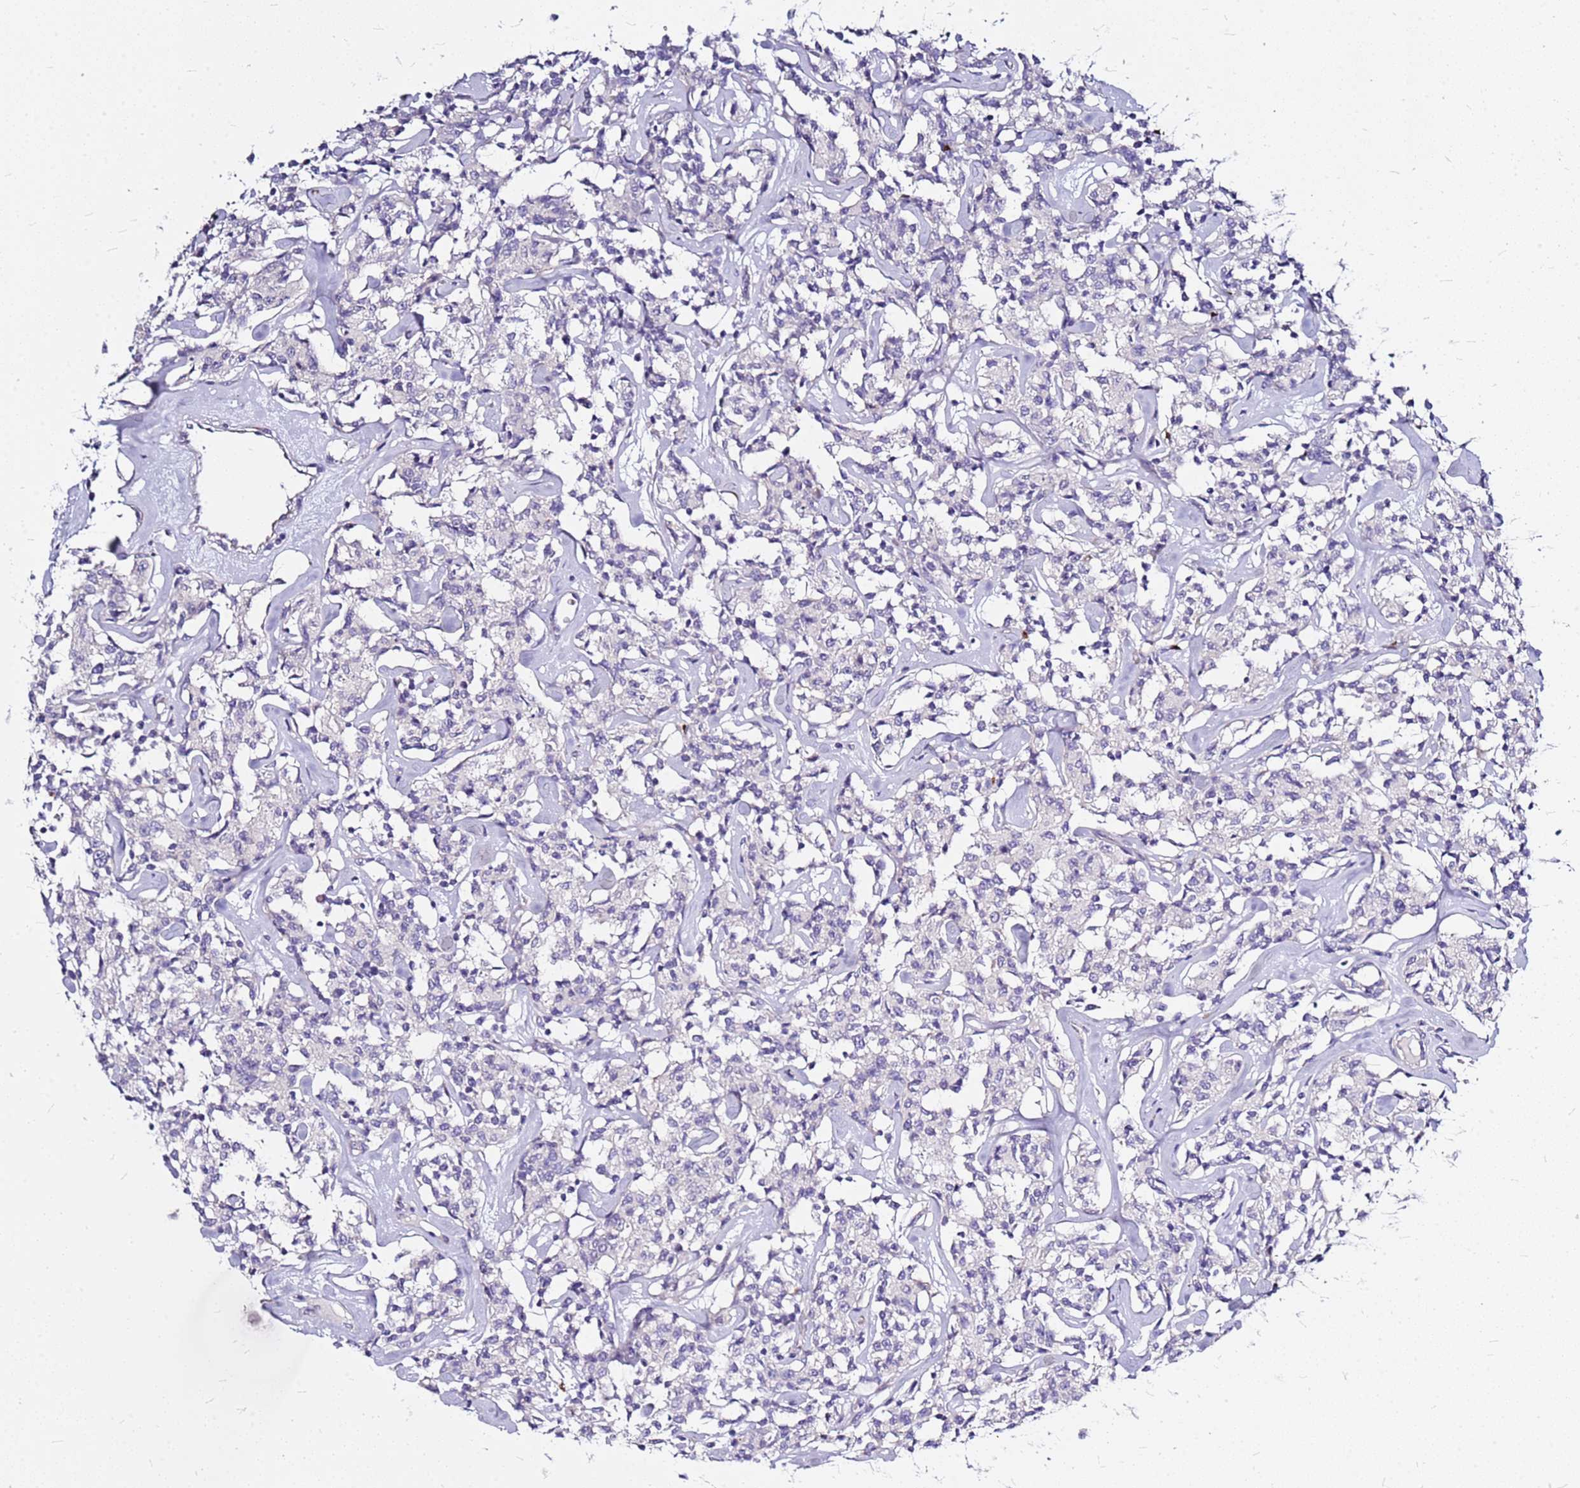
{"staining": {"intensity": "negative", "quantity": "none", "location": "none"}, "tissue": "lymphoma", "cell_type": "Tumor cells", "image_type": "cancer", "snomed": [{"axis": "morphology", "description": "Malignant lymphoma, non-Hodgkin's type, Low grade"}, {"axis": "topography", "description": "Small intestine"}], "caption": "Low-grade malignant lymphoma, non-Hodgkin's type stained for a protein using immunohistochemistry exhibits no expression tumor cells.", "gene": "CASD1", "patient": {"sex": "female", "age": 59}}